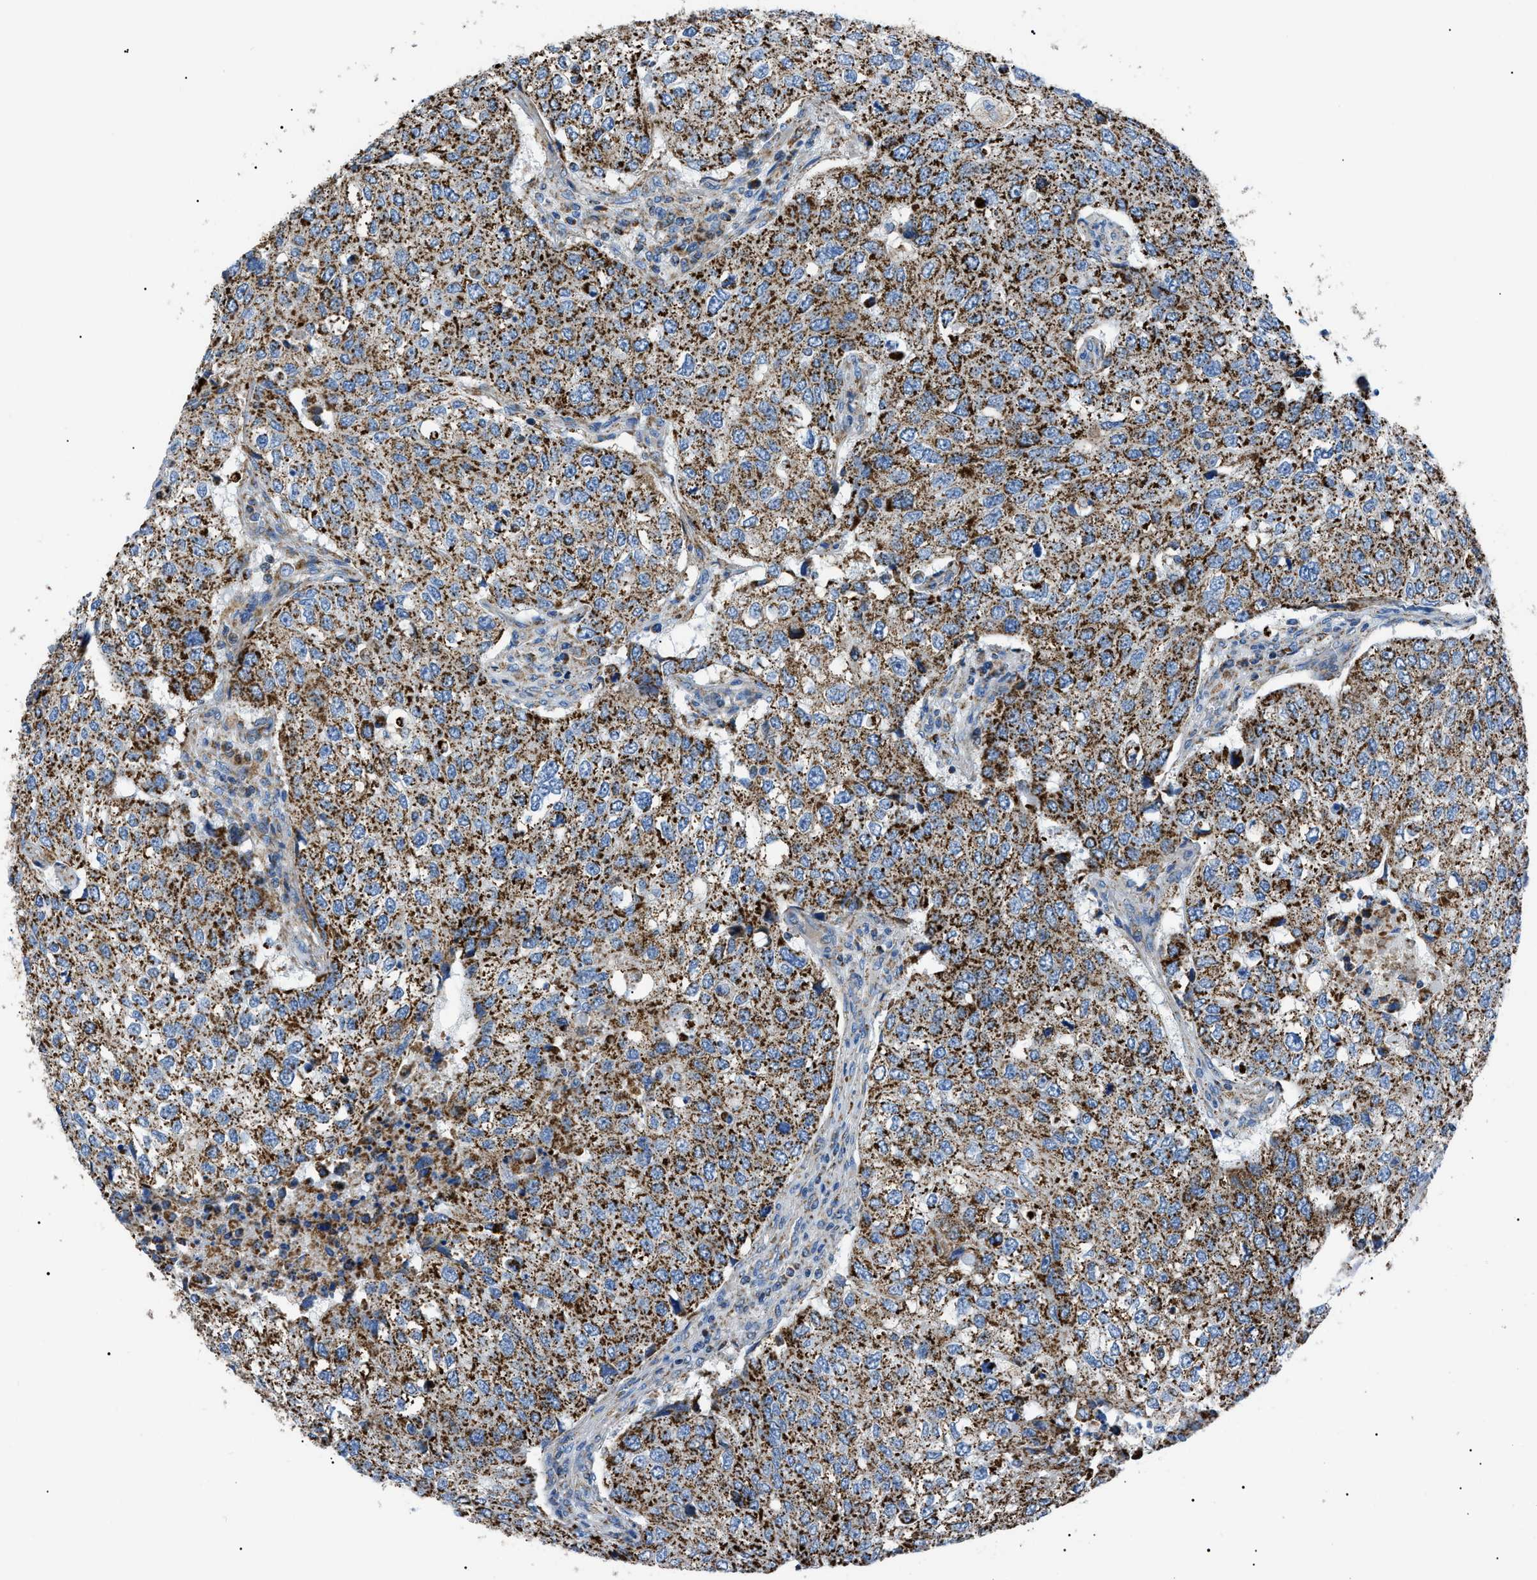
{"staining": {"intensity": "strong", "quantity": ">75%", "location": "cytoplasmic/membranous"}, "tissue": "urothelial cancer", "cell_type": "Tumor cells", "image_type": "cancer", "snomed": [{"axis": "morphology", "description": "Urothelial carcinoma, High grade"}, {"axis": "topography", "description": "Lymph node"}, {"axis": "topography", "description": "Urinary bladder"}], "caption": "IHC staining of high-grade urothelial carcinoma, which shows high levels of strong cytoplasmic/membranous expression in approximately >75% of tumor cells indicating strong cytoplasmic/membranous protein positivity. The staining was performed using DAB (brown) for protein detection and nuclei were counterstained in hematoxylin (blue).", "gene": "PHB2", "patient": {"sex": "male", "age": 51}}